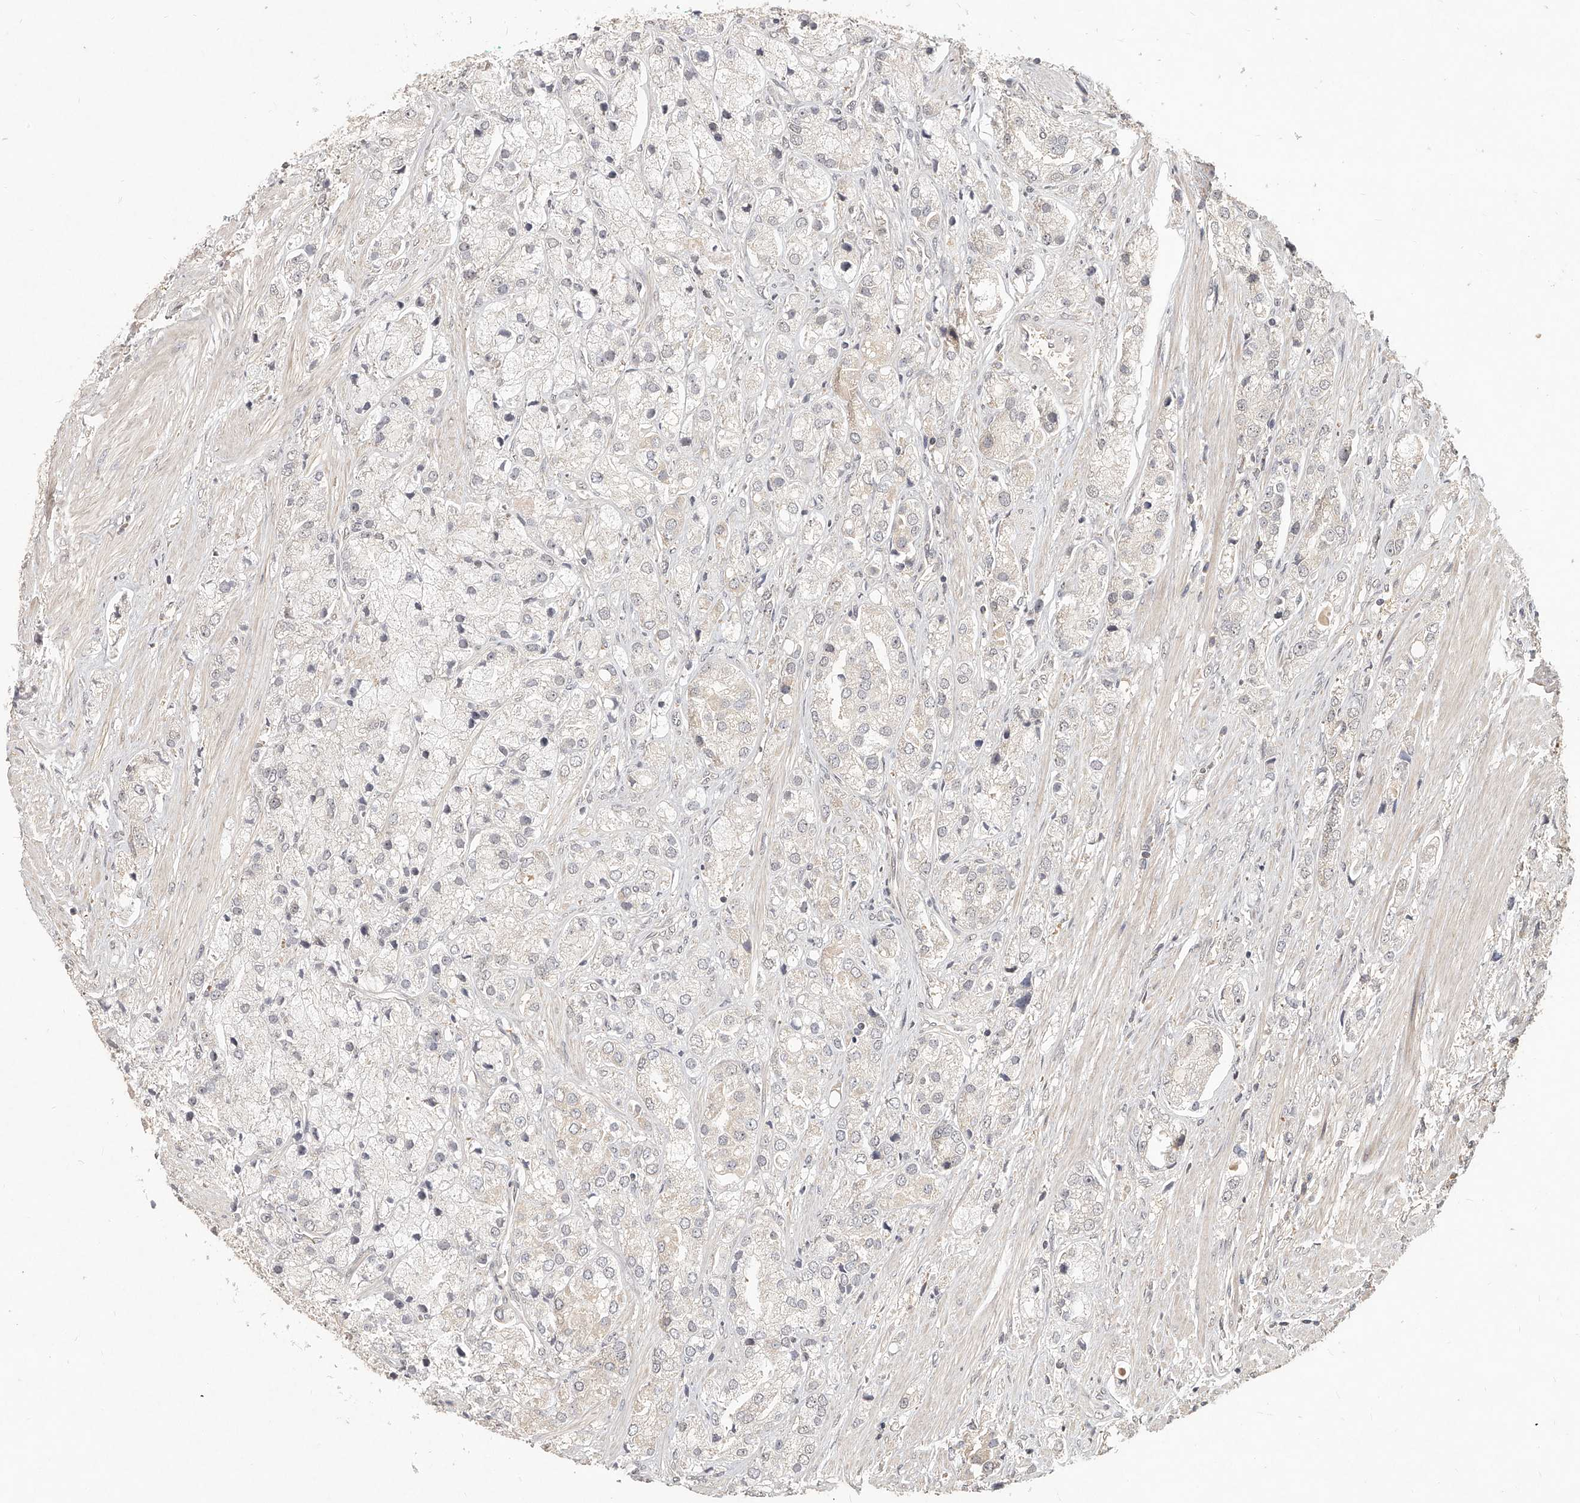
{"staining": {"intensity": "weak", "quantity": "<25%", "location": "nuclear"}, "tissue": "prostate cancer", "cell_type": "Tumor cells", "image_type": "cancer", "snomed": [{"axis": "morphology", "description": "Adenocarcinoma, High grade"}, {"axis": "topography", "description": "Prostate"}], "caption": "Immunohistochemistry (IHC) of high-grade adenocarcinoma (prostate) shows no positivity in tumor cells. (DAB immunohistochemistry (IHC) with hematoxylin counter stain).", "gene": "SLC37A1", "patient": {"sex": "male", "age": 50}}